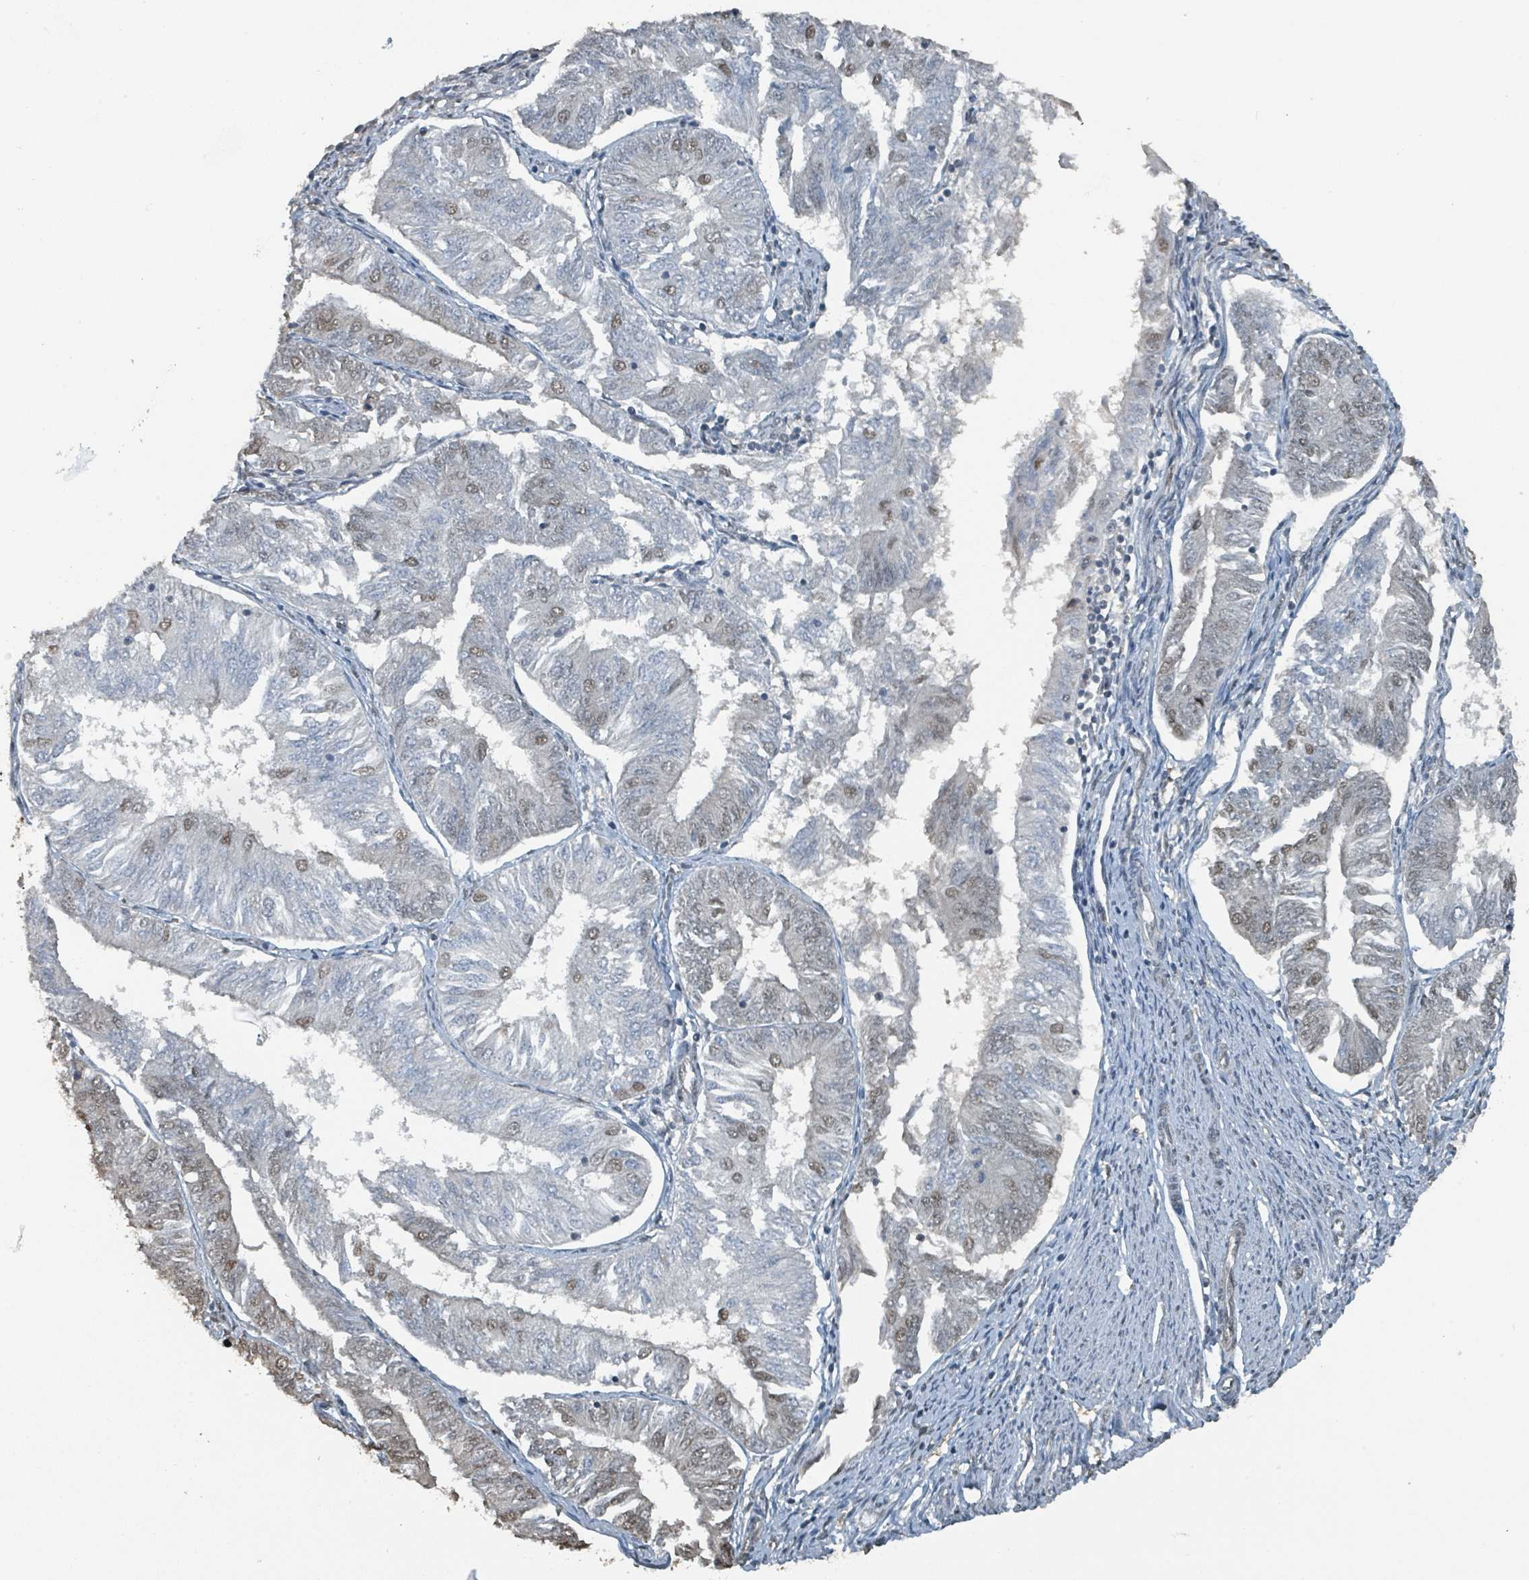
{"staining": {"intensity": "moderate", "quantity": "<25%", "location": "nuclear"}, "tissue": "endometrial cancer", "cell_type": "Tumor cells", "image_type": "cancer", "snomed": [{"axis": "morphology", "description": "Adenocarcinoma, NOS"}, {"axis": "topography", "description": "Endometrium"}], "caption": "The image reveals immunohistochemical staining of adenocarcinoma (endometrial). There is moderate nuclear positivity is present in about <25% of tumor cells. The staining is performed using DAB (3,3'-diaminobenzidine) brown chromogen to label protein expression. The nuclei are counter-stained blue using hematoxylin.", "gene": "PHIP", "patient": {"sex": "female", "age": 58}}